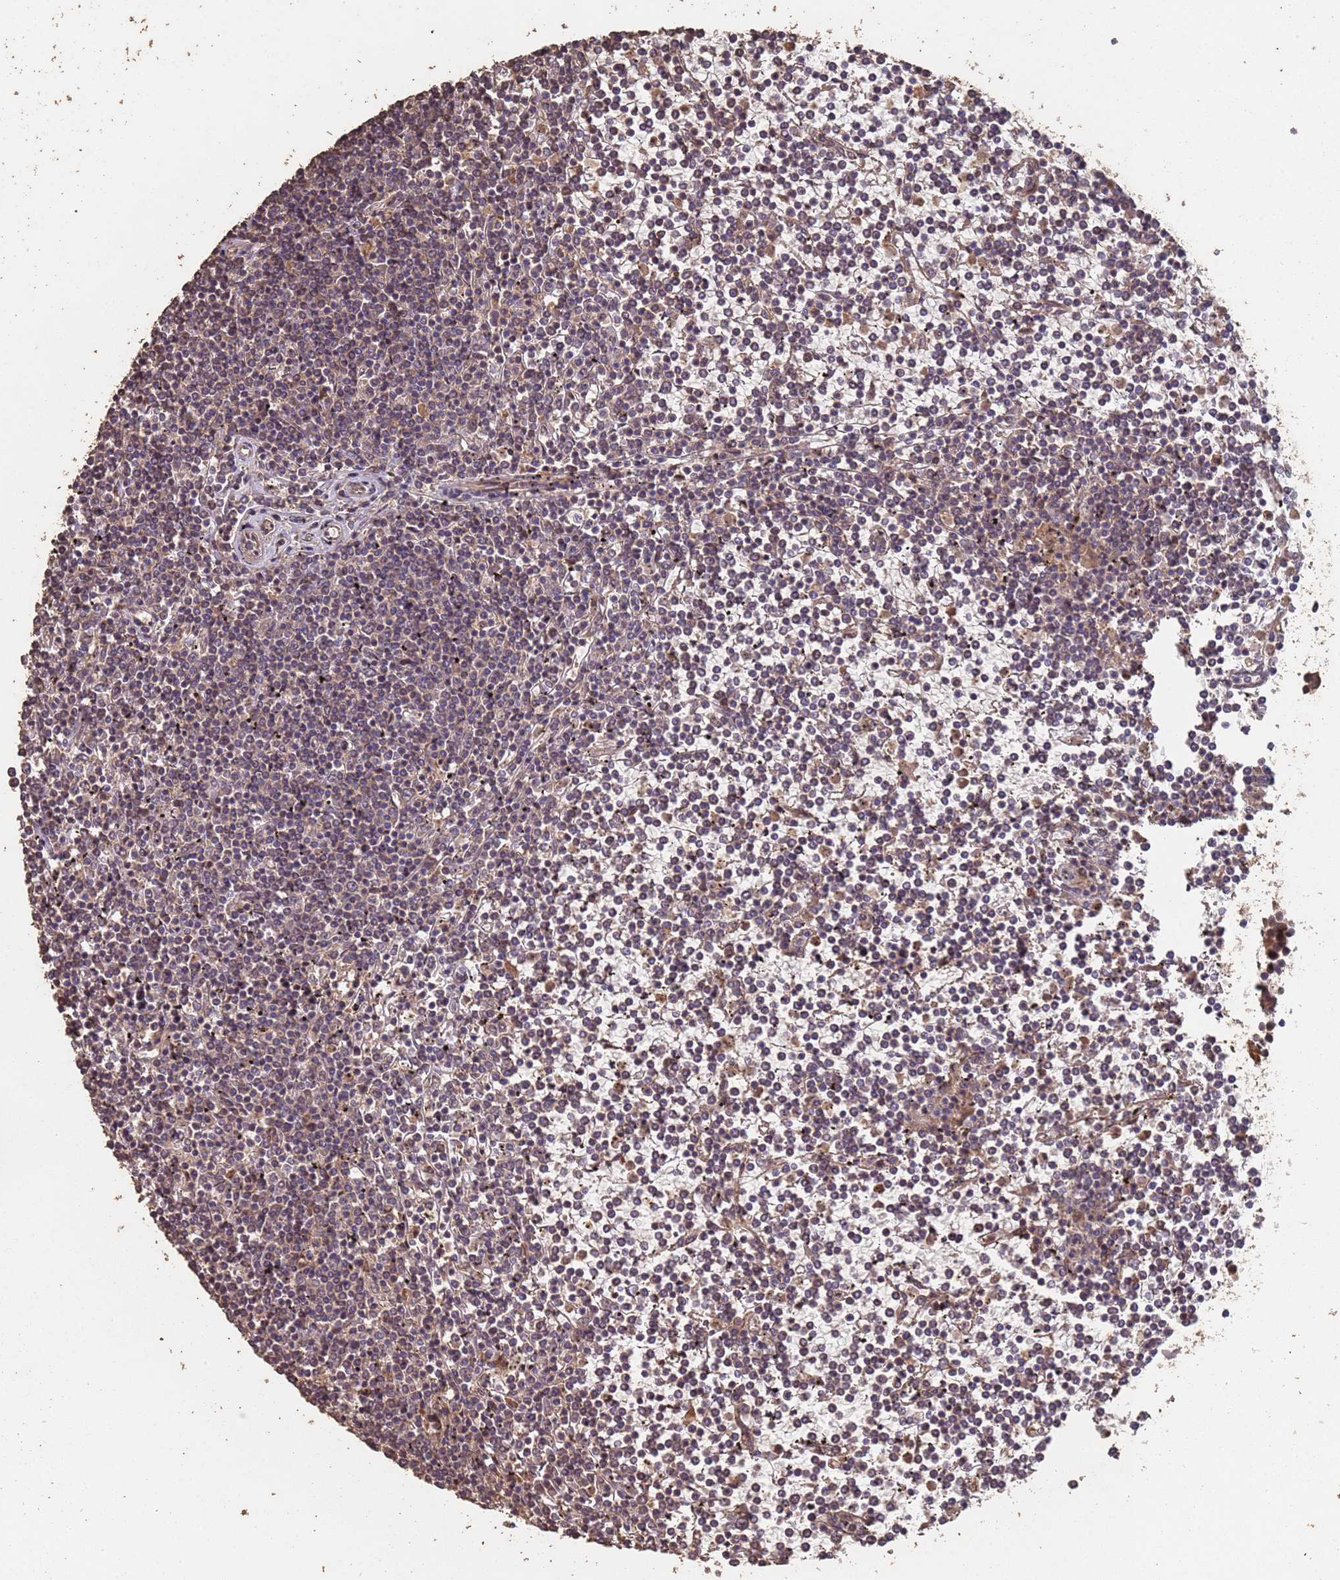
{"staining": {"intensity": "weak", "quantity": "<25%", "location": "cytoplasmic/membranous,nuclear"}, "tissue": "lymphoma", "cell_type": "Tumor cells", "image_type": "cancer", "snomed": [{"axis": "morphology", "description": "Malignant lymphoma, non-Hodgkin's type, Low grade"}, {"axis": "topography", "description": "Spleen"}], "caption": "Immunohistochemistry (IHC) of low-grade malignant lymphoma, non-Hodgkin's type reveals no positivity in tumor cells.", "gene": "FRAT1", "patient": {"sex": "female", "age": 19}}